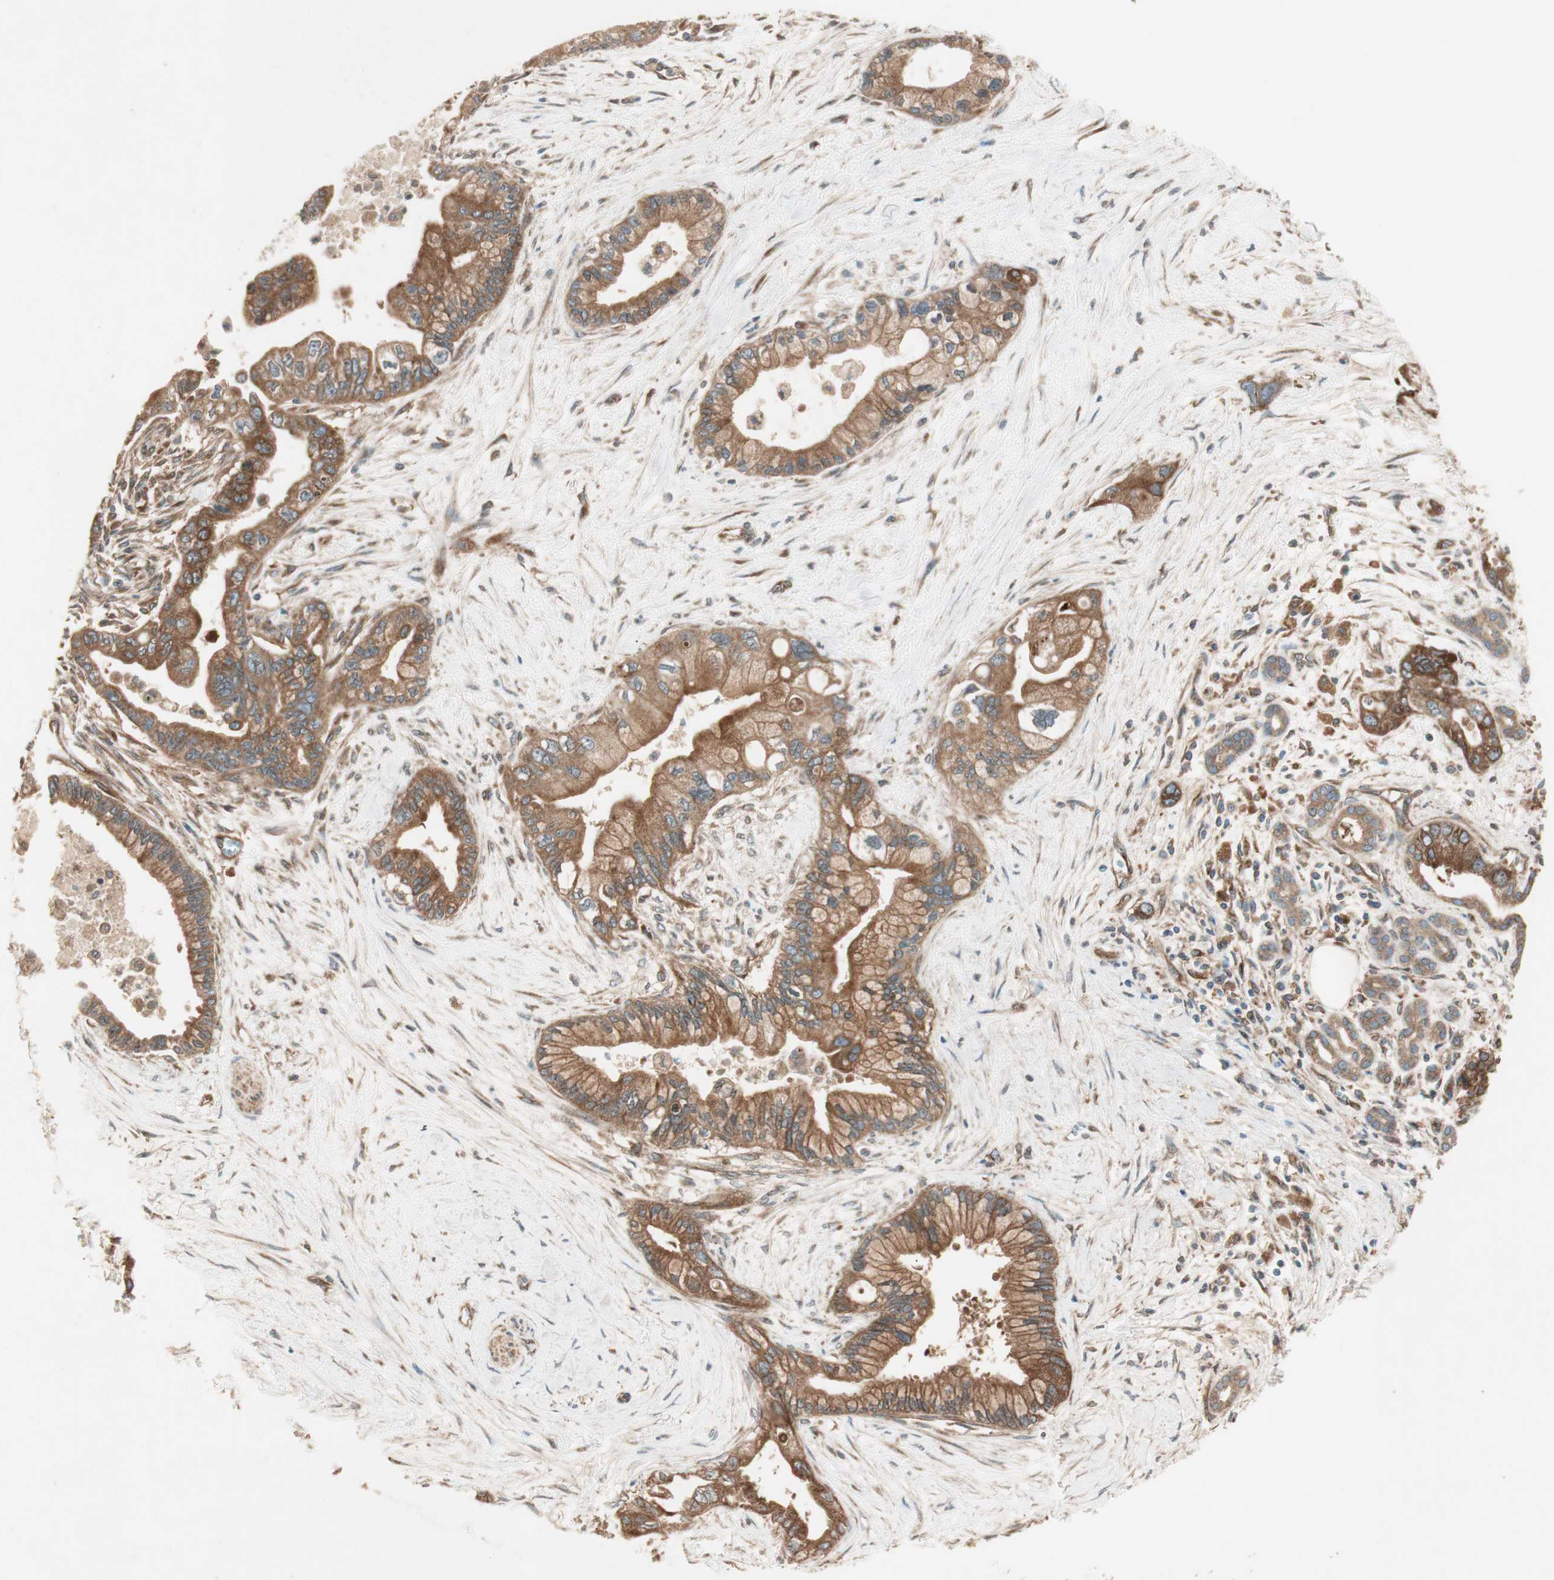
{"staining": {"intensity": "strong", "quantity": ">75%", "location": "cytoplasmic/membranous"}, "tissue": "pancreatic cancer", "cell_type": "Tumor cells", "image_type": "cancer", "snomed": [{"axis": "morphology", "description": "Adenocarcinoma, NOS"}, {"axis": "topography", "description": "Pancreas"}], "caption": "Protein analysis of pancreatic cancer tissue exhibits strong cytoplasmic/membranous expression in approximately >75% of tumor cells.", "gene": "RAB5A", "patient": {"sex": "male", "age": 70}}